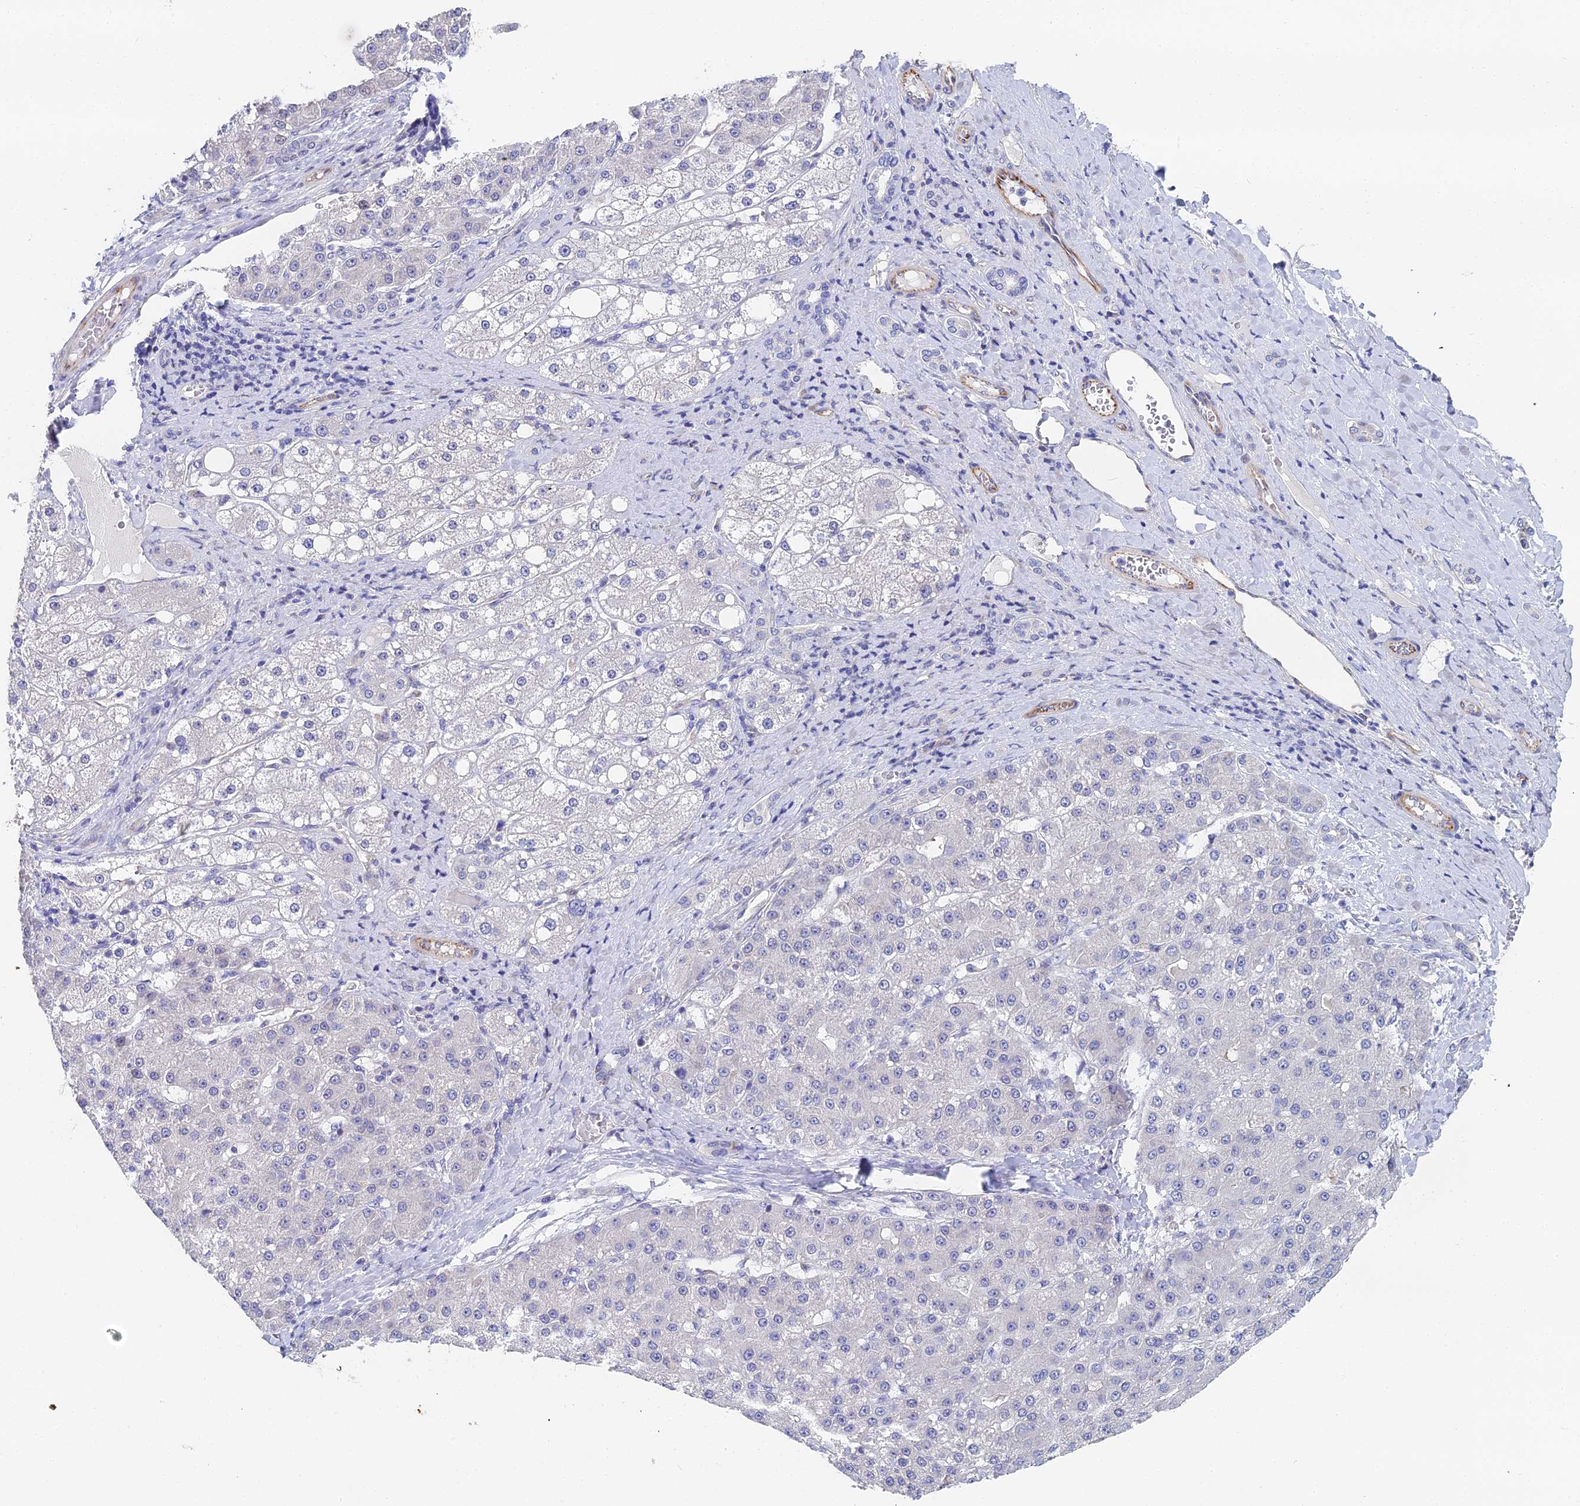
{"staining": {"intensity": "negative", "quantity": "none", "location": "none"}, "tissue": "liver cancer", "cell_type": "Tumor cells", "image_type": "cancer", "snomed": [{"axis": "morphology", "description": "Carcinoma, Hepatocellular, NOS"}, {"axis": "topography", "description": "Liver"}], "caption": "Hepatocellular carcinoma (liver) was stained to show a protein in brown. There is no significant staining in tumor cells.", "gene": "ENSG00000268674", "patient": {"sex": "male", "age": 67}}